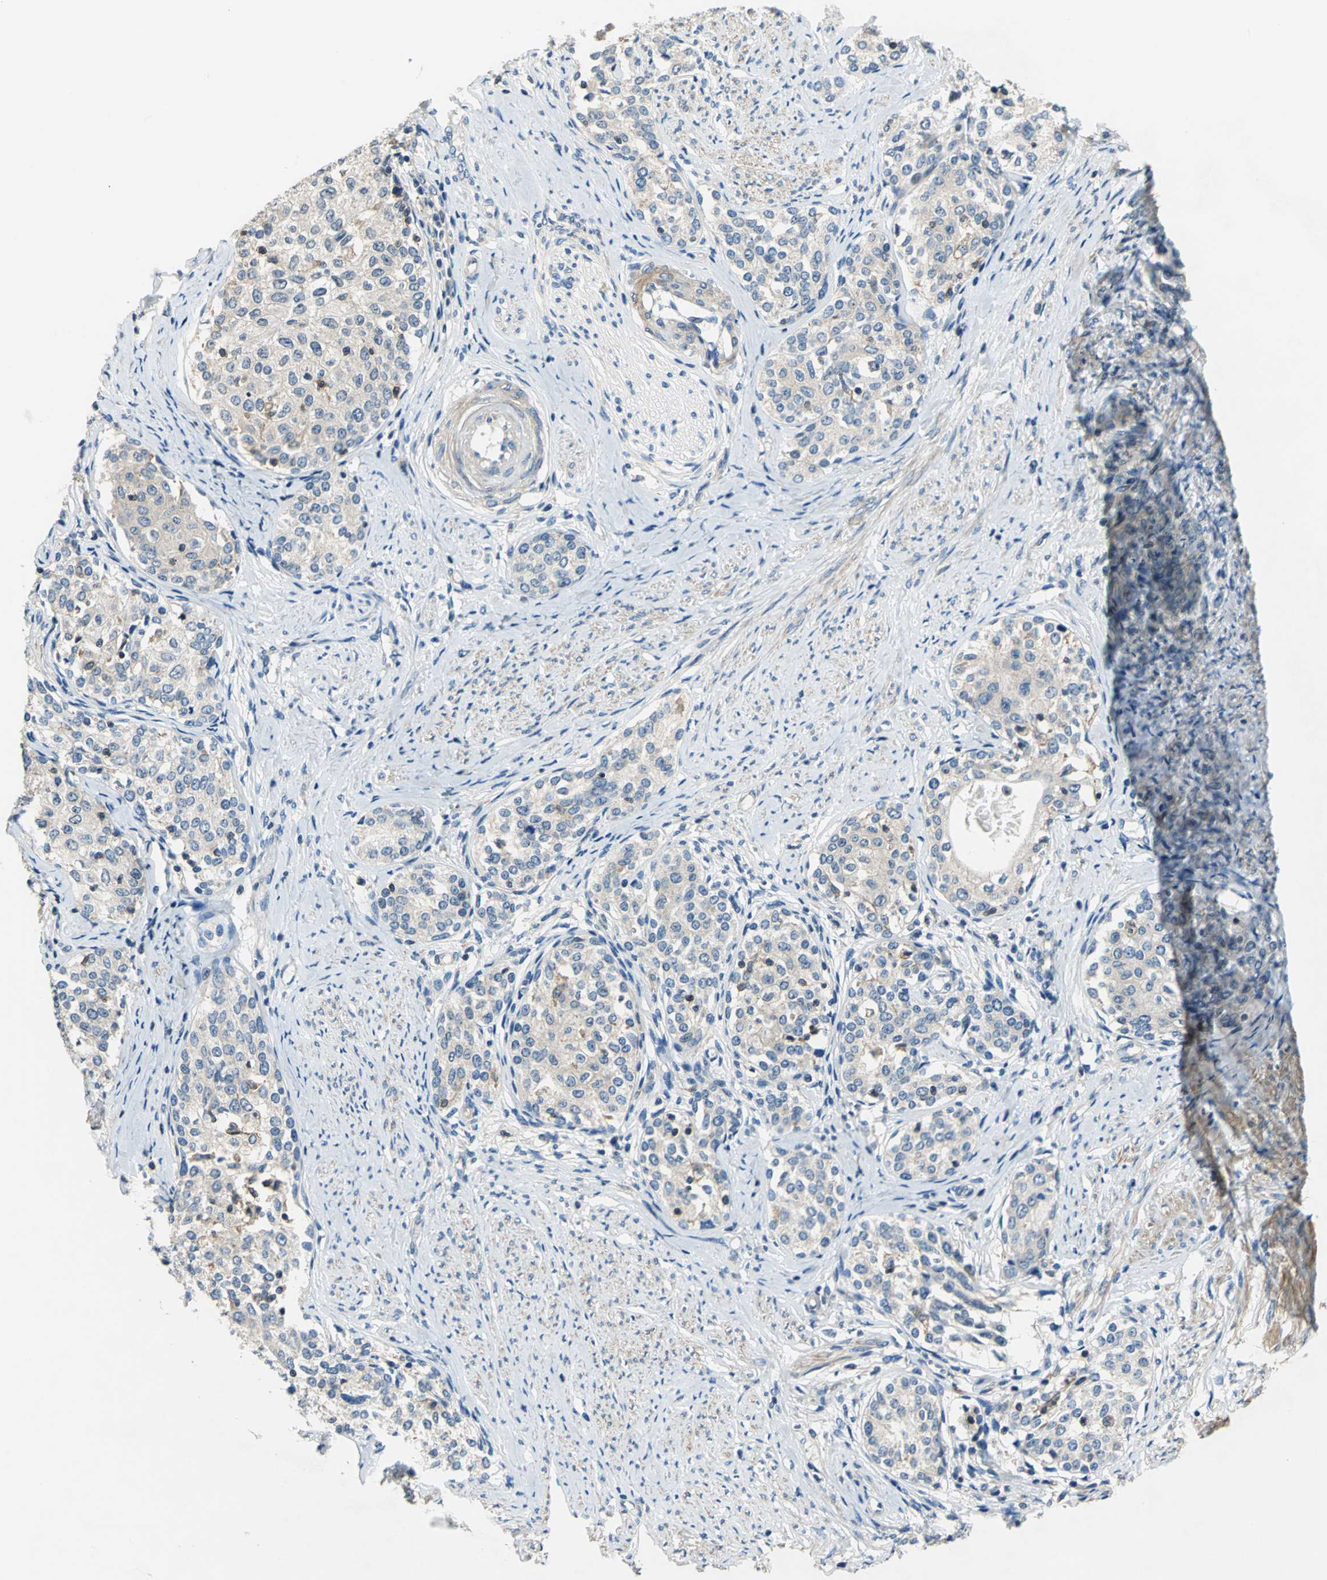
{"staining": {"intensity": "weak", "quantity": "25%-75%", "location": "cytoplasmic/membranous"}, "tissue": "cervical cancer", "cell_type": "Tumor cells", "image_type": "cancer", "snomed": [{"axis": "morphology", "description": "Squamous cell carcinoma, NOS"}, {"axis": "morphology", "description": "Adenocarcinoma, NOS"}, {"axis": "topography", "description": "Cervix"}], "caption": "Immunohistochemical staining of human cervical squamous cell carcinoma demonstrates weak cytoplasmic/membranous protein staining in approximately 25%-75% of tumor cells.", "gene": "DDX3Y", "patient": {"sex": "female", "age": 52}}